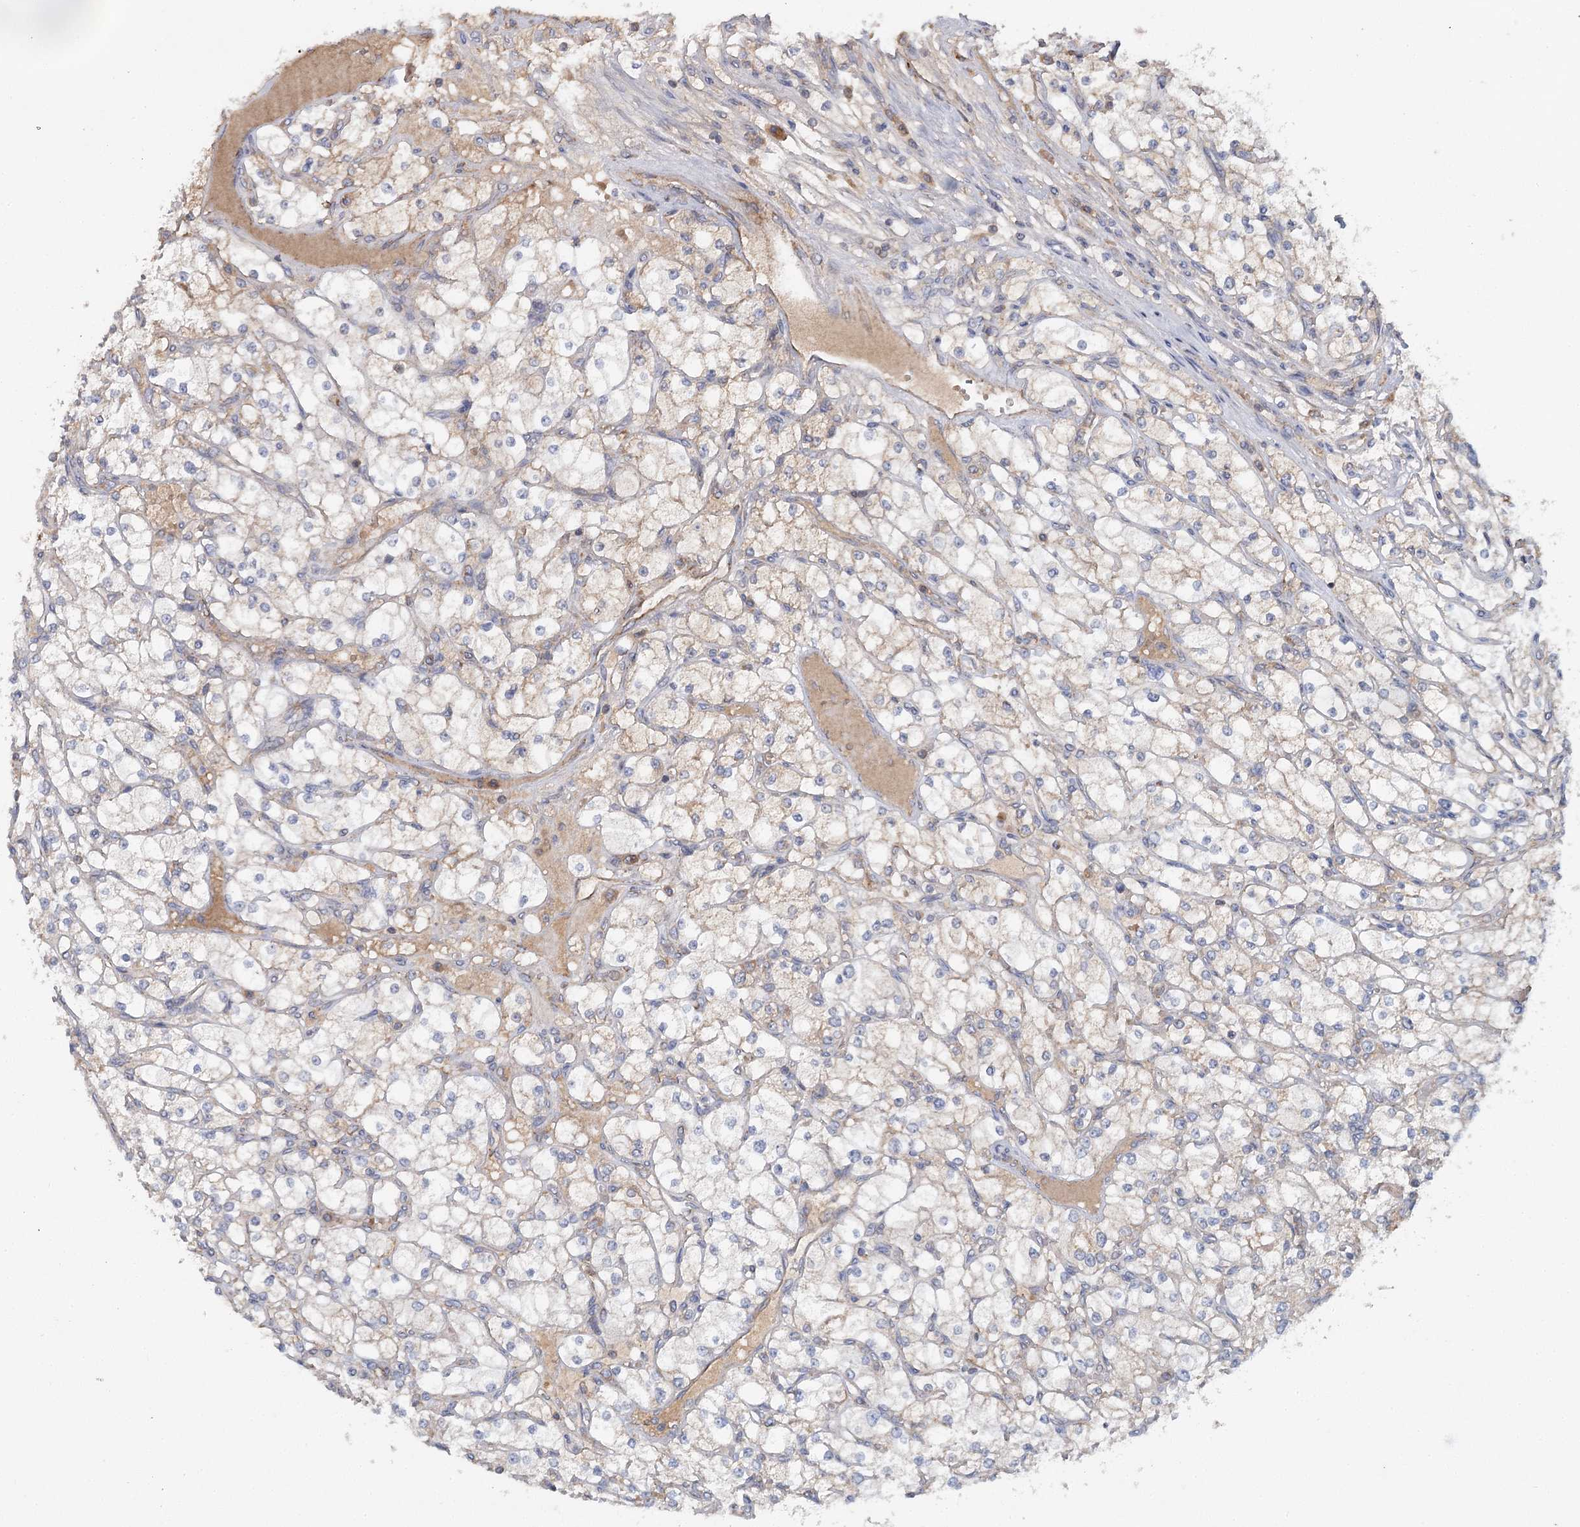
{"staining": {"intensity": "negative", "quantity": "none", "location": "none"}, "tissue": "renal cancer", "cell_type": "Tumor cells", "image_type": "cancer", "snomed": [{"axis": "morphology", "description": "Adenocarcinoma, NOS"}, {"axis": "topography", "description": "Kidney"}], "caption": "The immunohistochemistry (IHC) micrograph has no significant staining in tumor cells of adenocarcinoma (renal) tissue.", "gene": "MRPL44", "patient": {"sex": "male", "age": 80}}